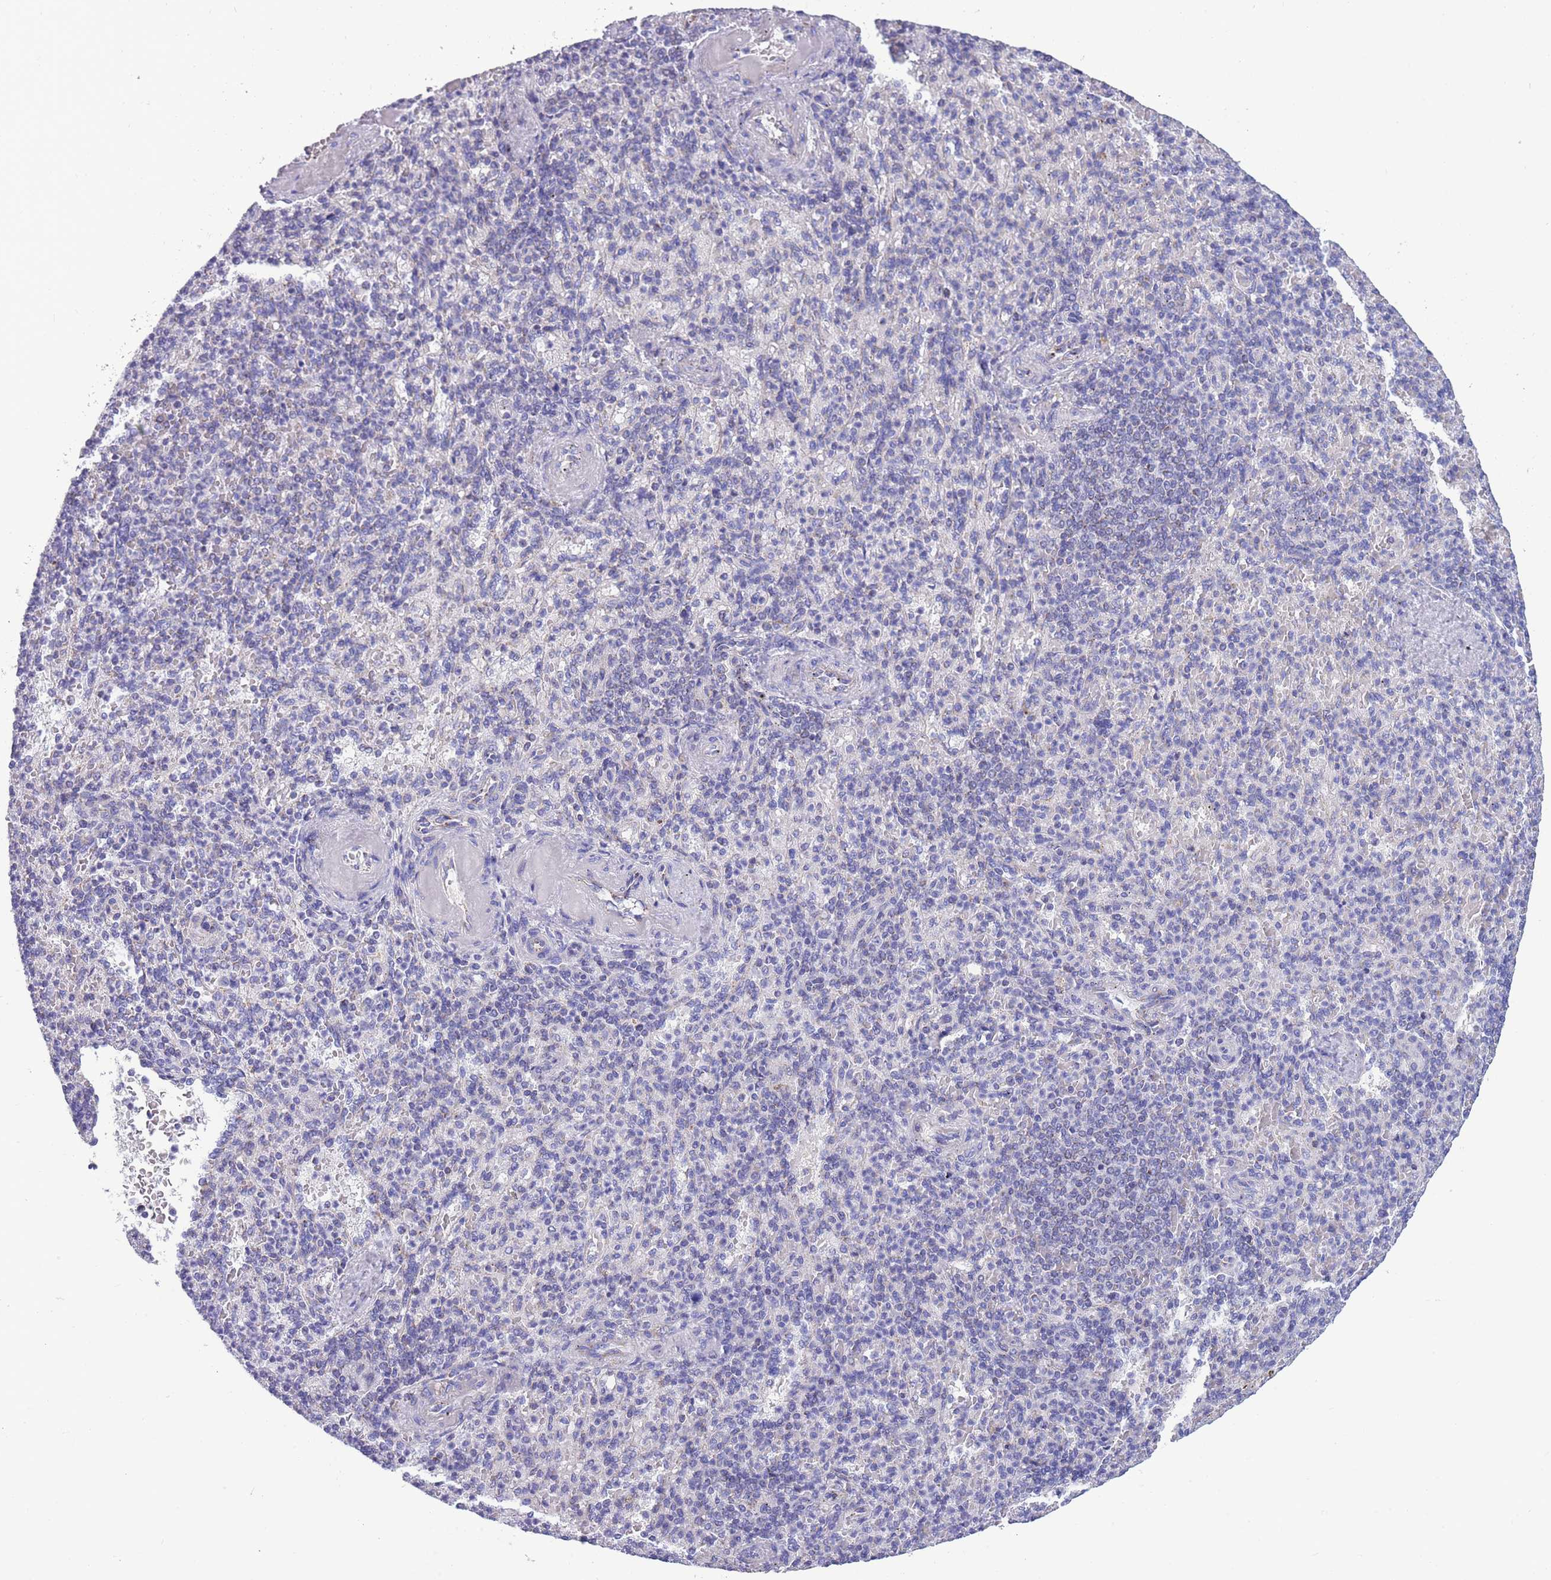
{"staining": {"intensity": "negative", "quantity": "none", "location": "none"}, "tissue": "spleen", "cell_type": "Cells in red pulp", "image_type": "normal", "snomed": [{"axis": "morphology", "description": "Normal tissue, NOS"}, {"axis": "topography", "description": "Spleen"}], "caption": "This is an IHC histopathology image of normal spleen. There is no staining in cells in red pulp.", "gene": "INTS2", "patient": {"sex": "female", "age": 74}}